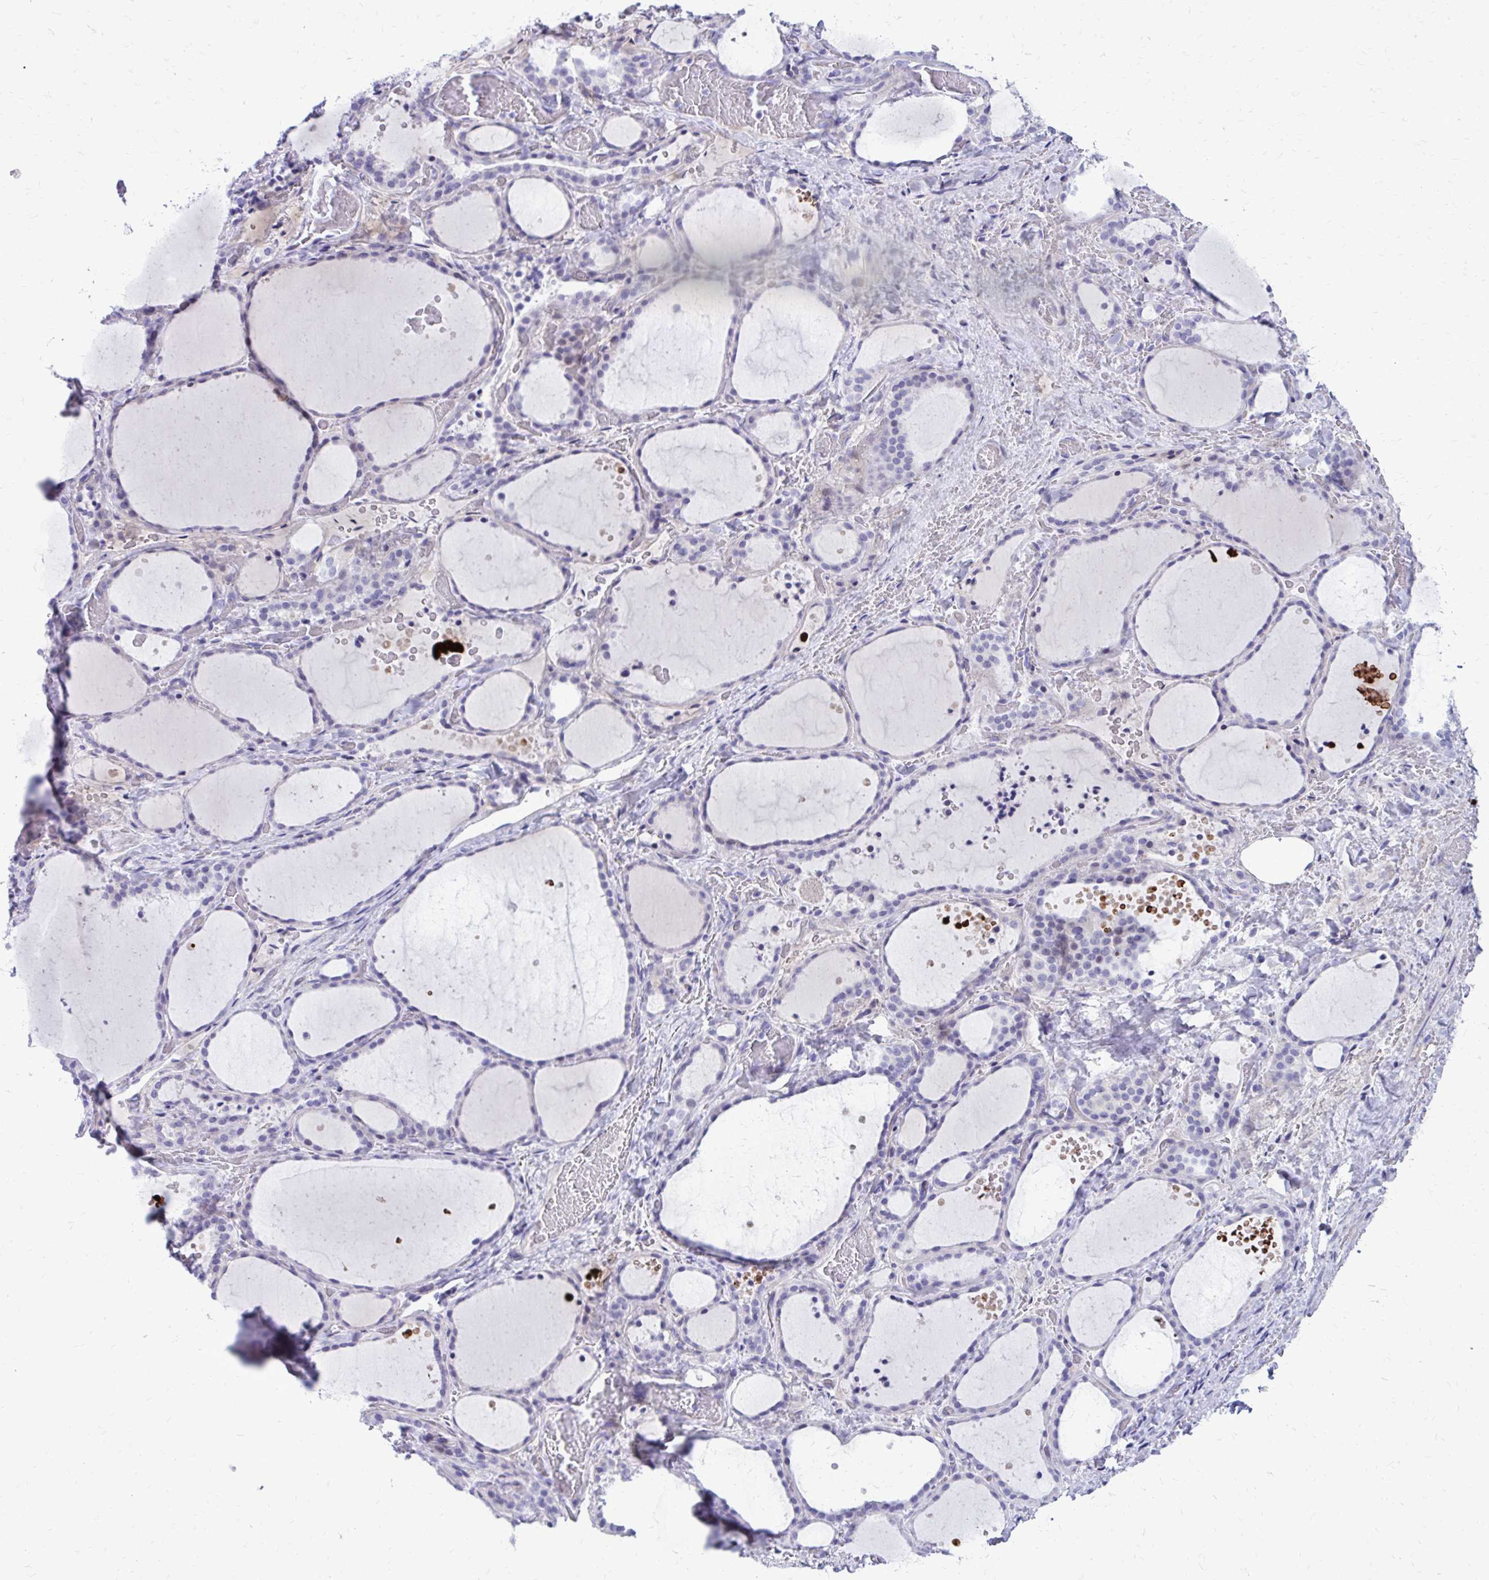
{"staining": {"intensity": "negative", "quantity": "none", "location": "none"}, "tissue": "thyroid gland", "cell_type": "Glandular cells", "image_type": "normal", "snomed": [{"axis": "morphology", "description": "Normal tissue, NOS"}, {"axis": "topography", "description": "Thyroid gland"}], "caption": "Protein analysis of benign thyroid gland shows no significant expression in glandular cells.", "gene": "LCN15", "patient": {"sex": "female", "age": 36}}